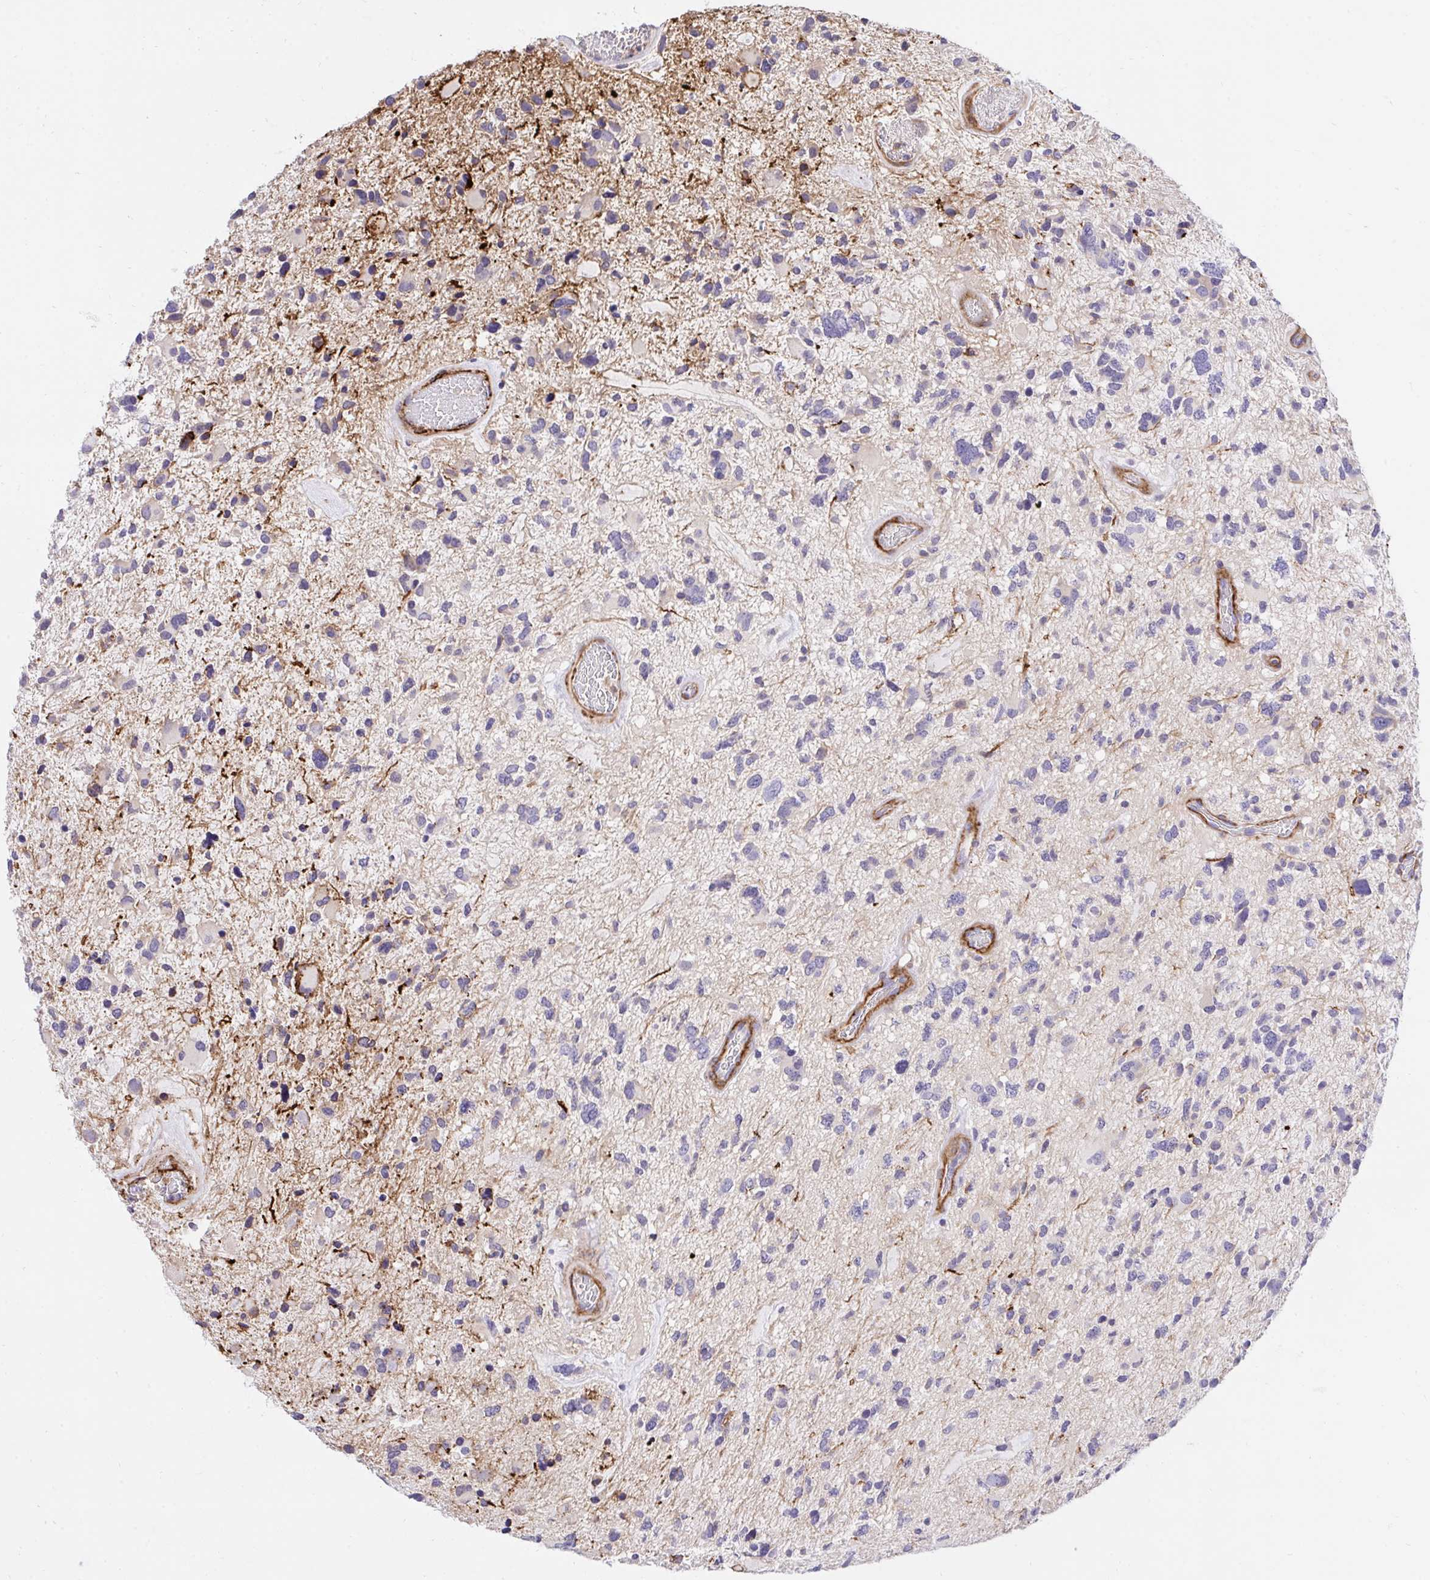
{"staining": {"intensity": "weak", "quantity": "<25%", "location": "cytoplasmic/membranous"}, "tissue": "glioma", "cell_type": "Tumor cells", "image_type": "cancer", "snomed": [{"axis": "morphology", "description": "Glioma, malignant, High grade"}, {"axis": "topography", "description": "Brain"}], "caption": "This is an immunohistochemistry photomicrograph of malignant high-grade glioma. There is no positivity in tumor cells.", "gene": "ERI1", "patient": {"sex": "female", "age": 11}}